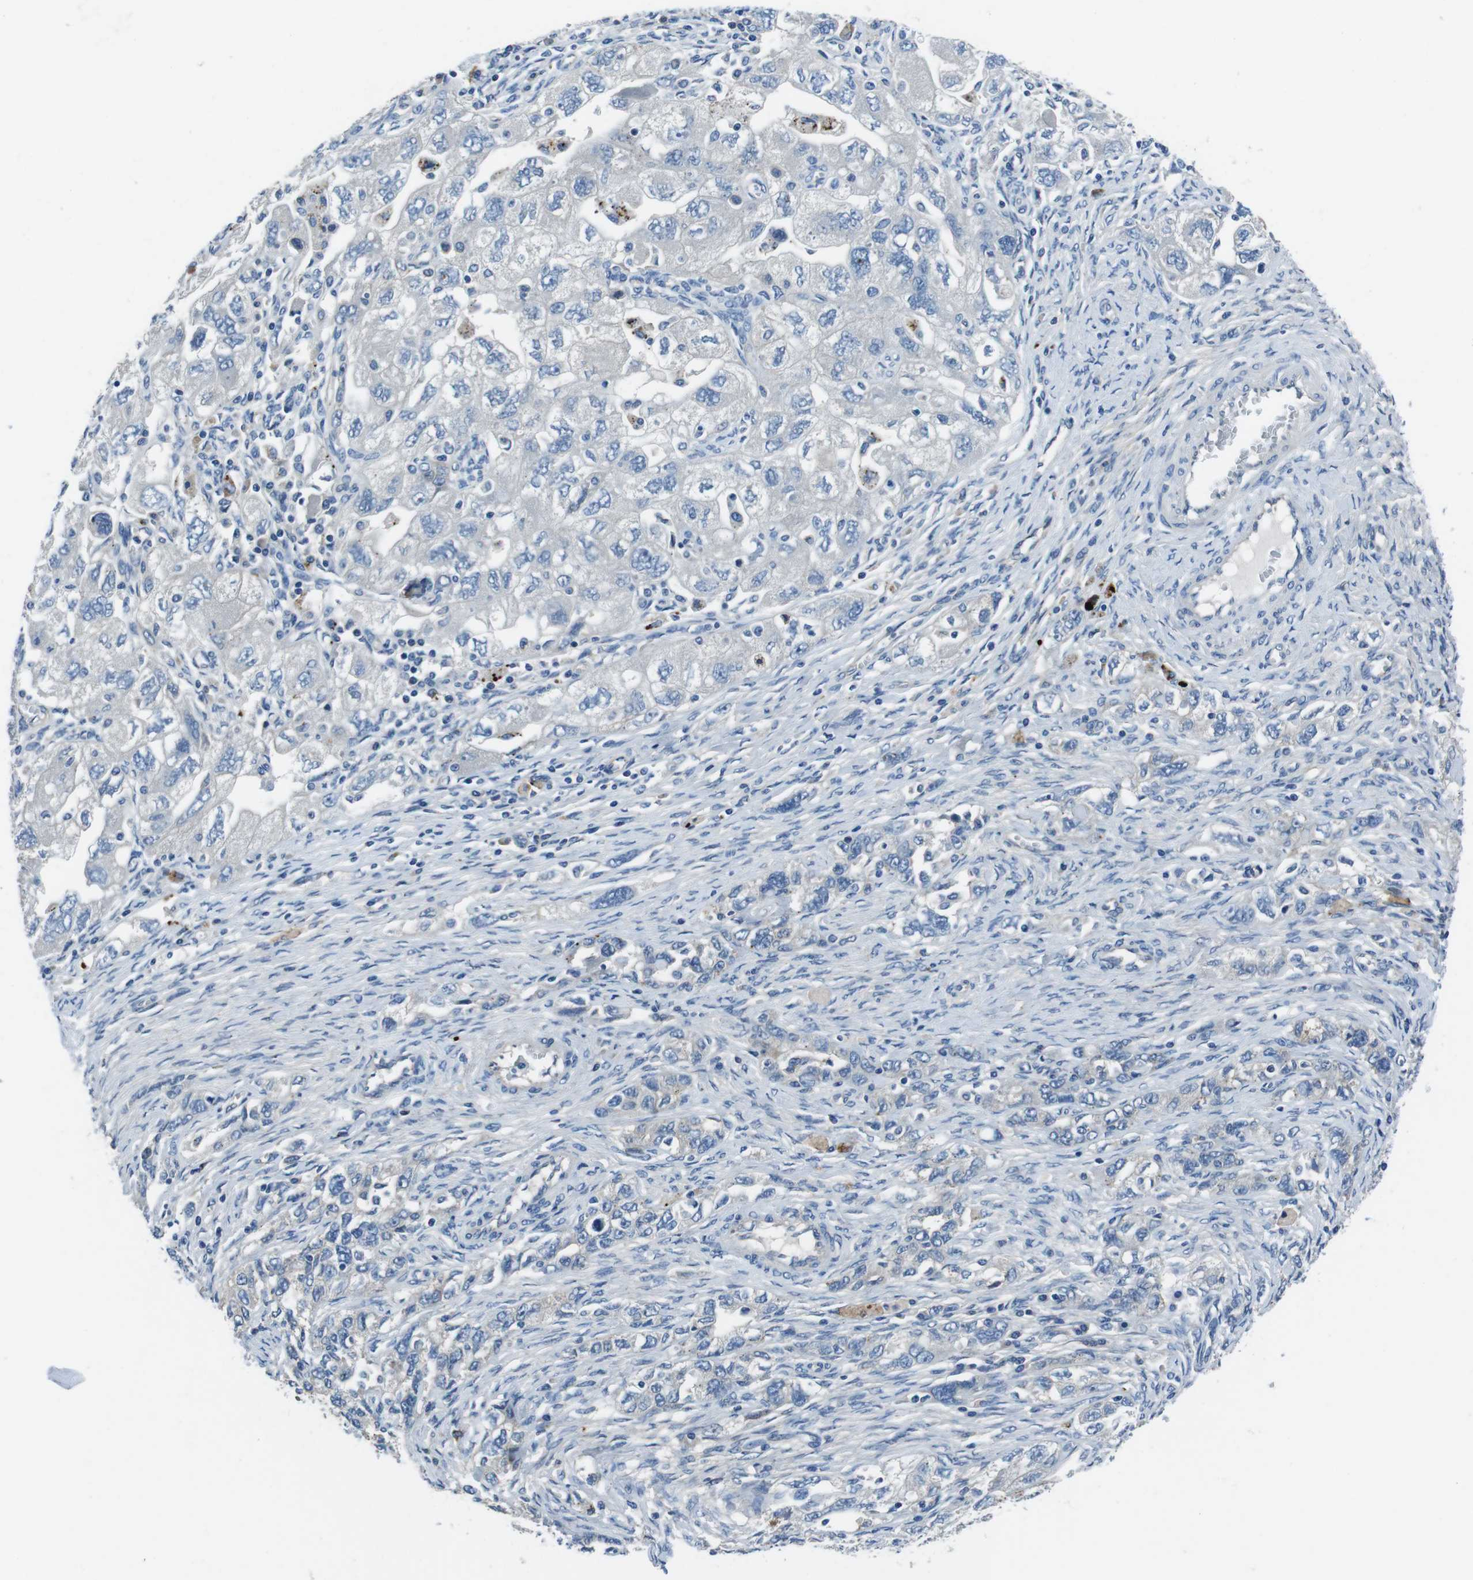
{"staining": {"intensity": "negative", "quantity": "none", "location": "none"}, "tissue": "ovarian cancer", "cell_type": "Tumor cells", "image_type": "cancer", "snomed": [{"axis": "morphology", "description": "Carcinoma, NOS"}, {"axis": "morphology", "description": "Cystadenocarcinoma, serous, NOS"}, {"axis": "topography", "description": "Ovary"}], "caption": "An image of human ovarian cancer (serous cystadenocarcinoma) is negative for staining in tumor cells.", "gene": "TULP3", "patient": {"sex": "female", "age": 69}}